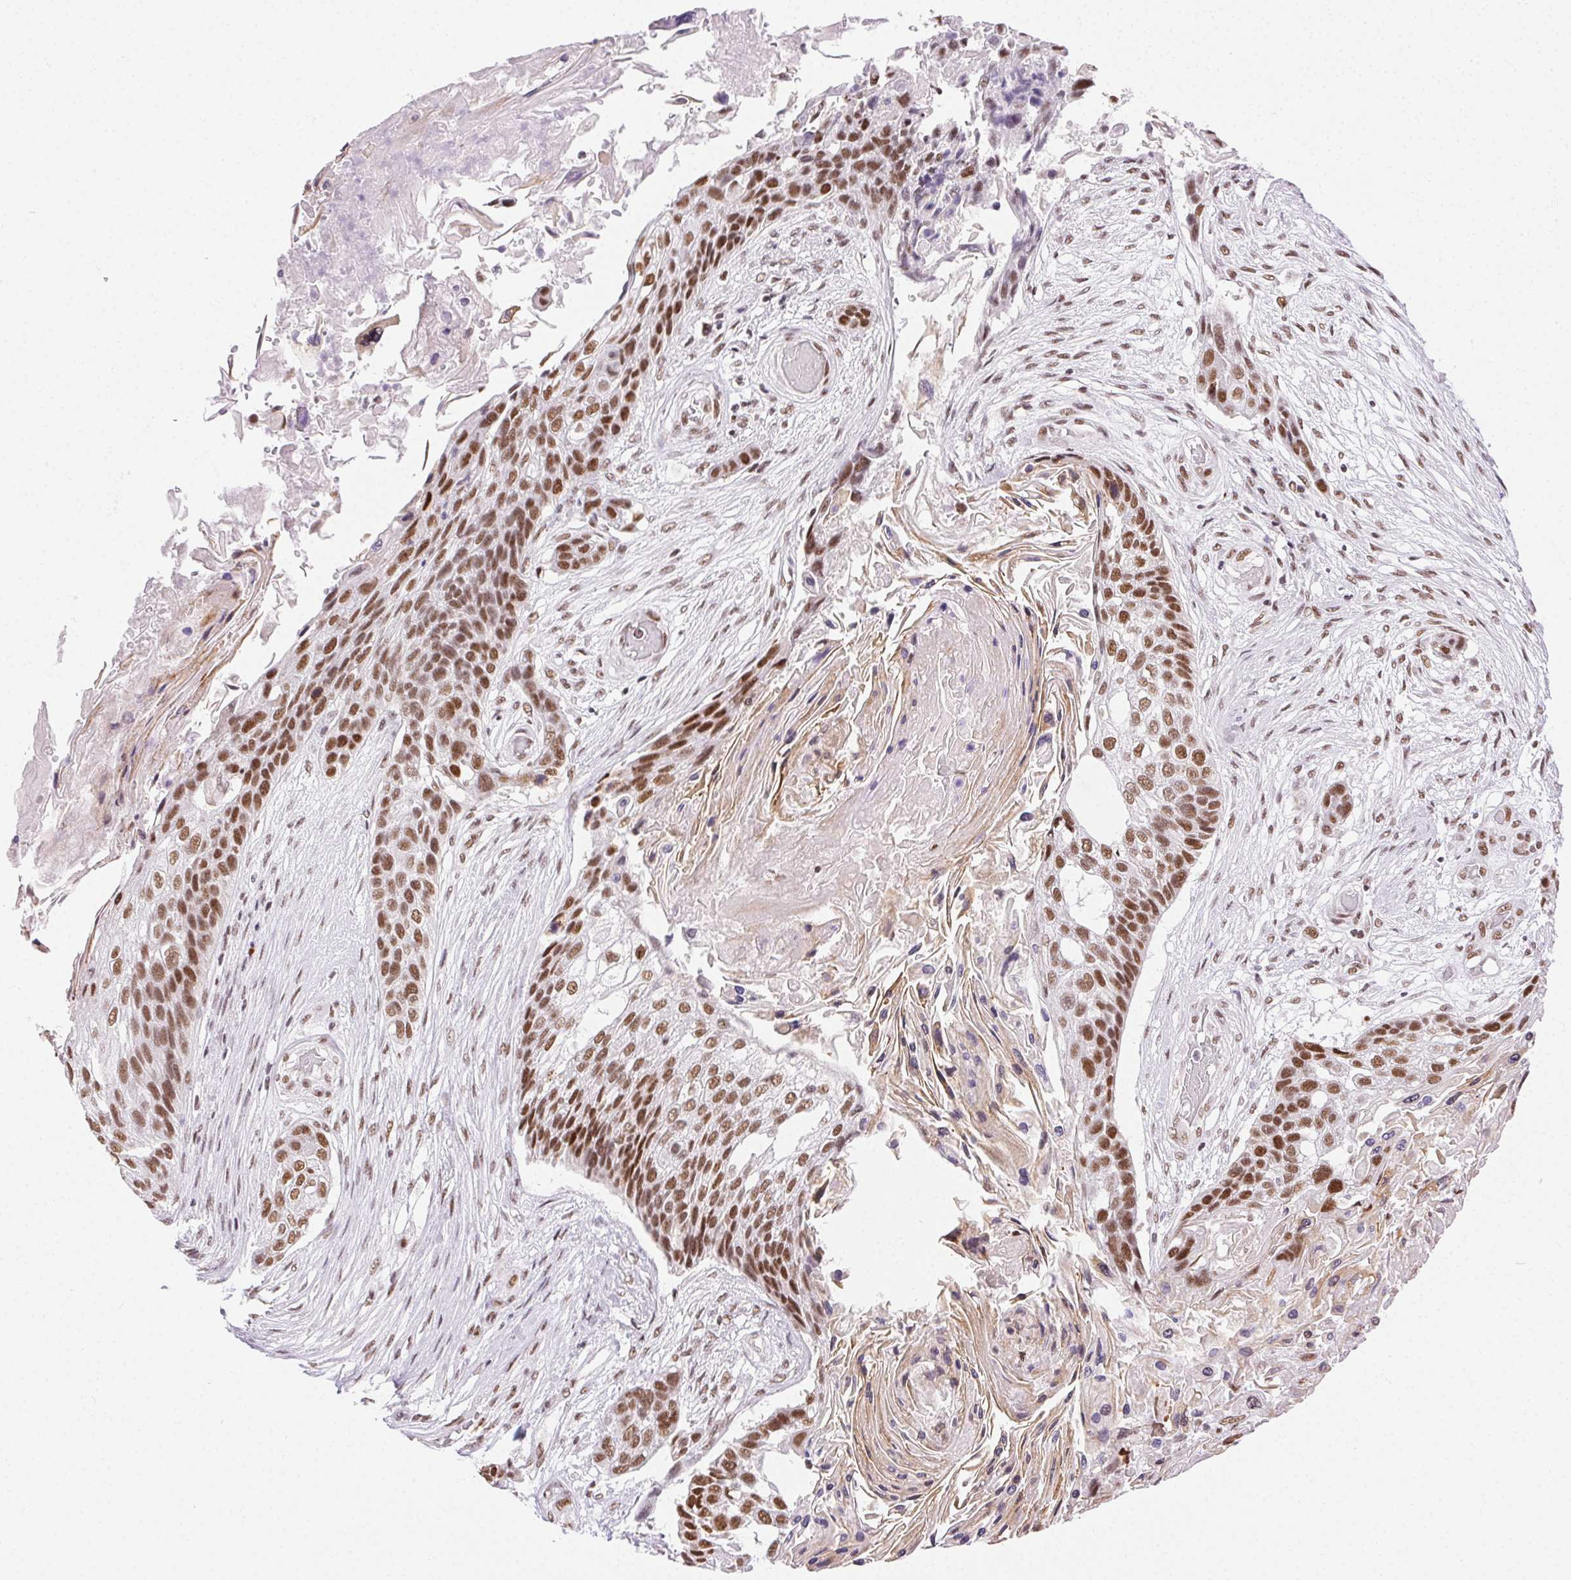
{"staining": {"intensity": "moderate", "quantity": ">75%", "location": "nuclear"}, "tissue": "lung cancer", "cell_type": "Tumor cells", "image_type": "cancer", "snomed": [{"axis": "morphology", "description": "Squamous cell carcinoma, NOS"}, {"axis": "topography", "description": "Lung"}], "caption": "Immunohistochemistry (IHC) histopathology image of lung squamous cell carcinoma stained for a protein (brown), which exhibits medium levels of moderate nuclear expression in approximately >75% of tumor cells.", "gene": "TRA2B", "patient": {"sex": "male", "age": 69}}